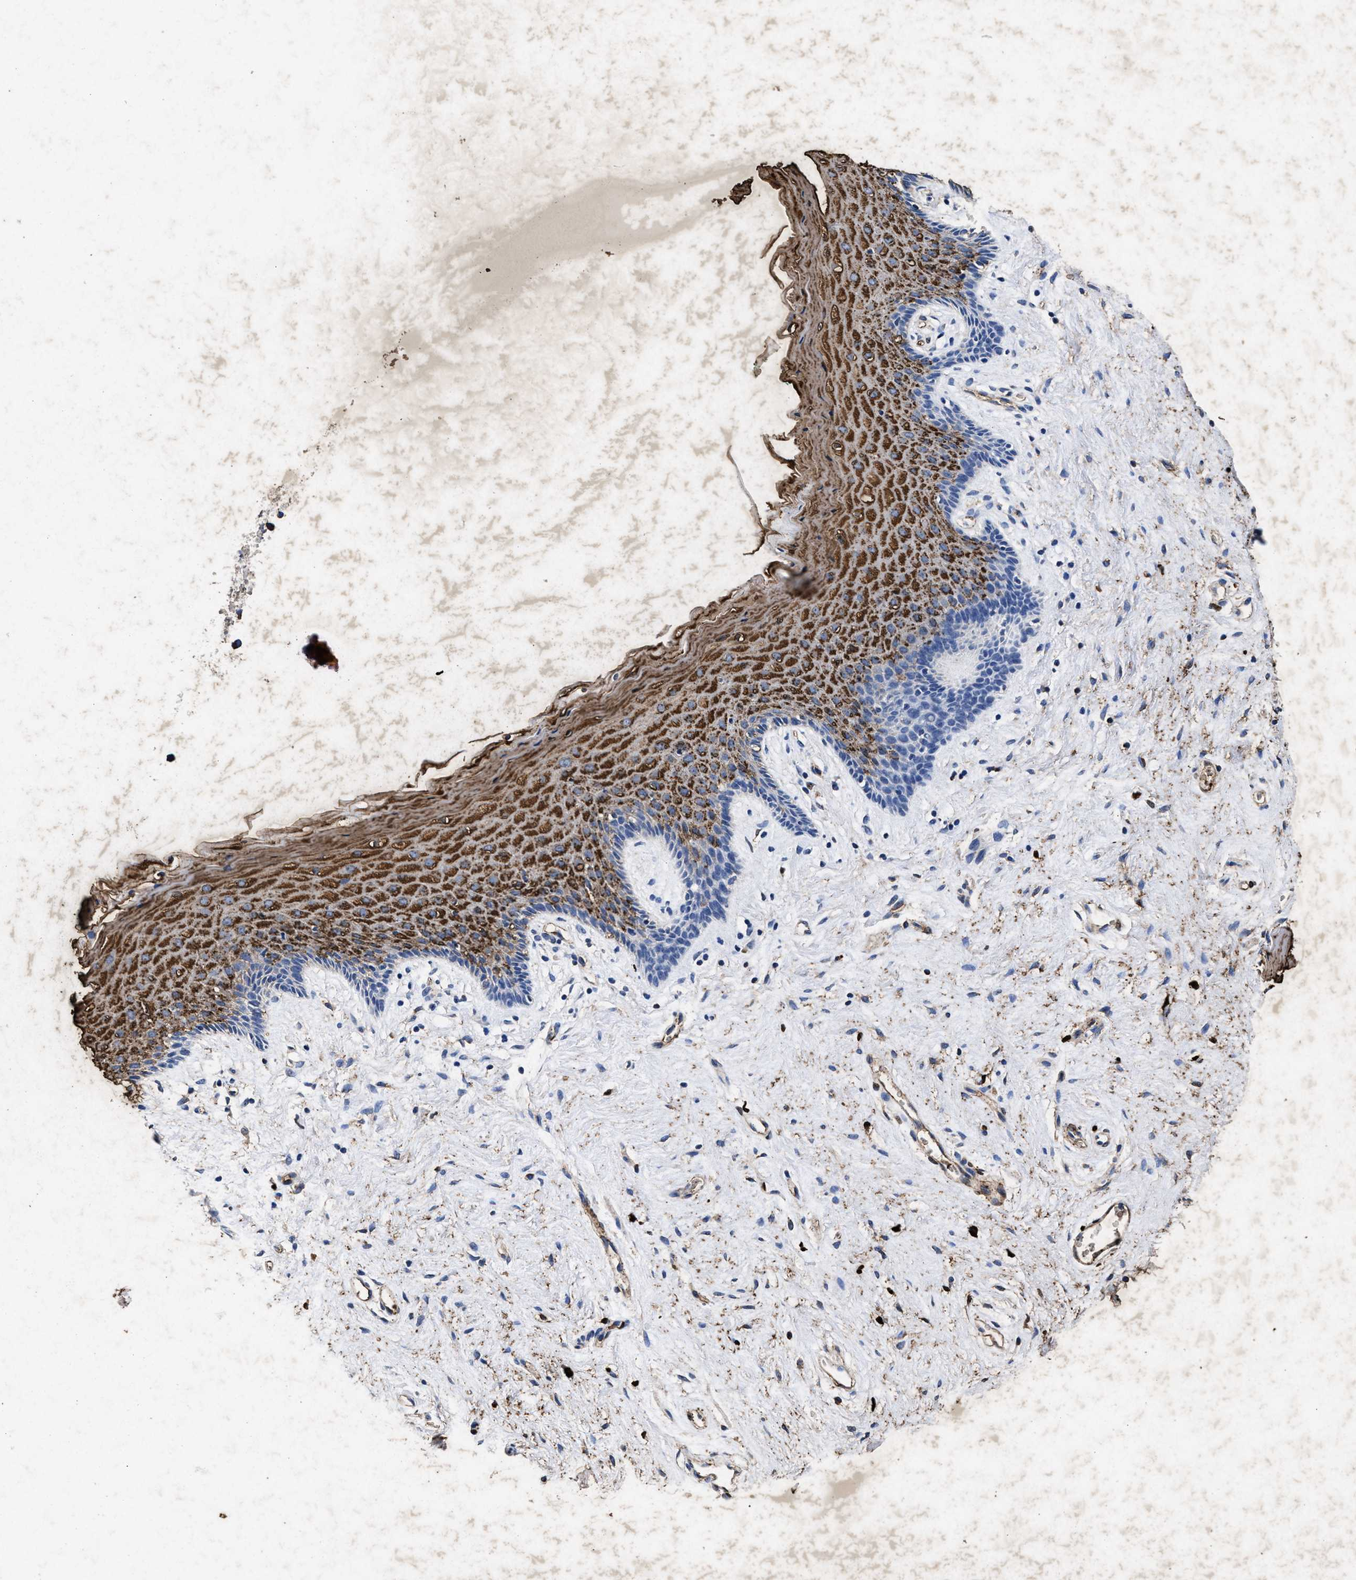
{"staining": {"intensity": "strong", "quantity": ">75%", "location": "cytoplasmic/membranous"}, "tissue": "vagina", "cell_type": "Squamous epithelial cells", "image_type": "normal", "snomed": [{"axis": "morphology", "description": "Normal tissue, NOS"}, {"axis": "topography", "description": "Vagina"}], "caption": "Immunohistochemical staining of normal human vagina displays high levels of strong cytoplasmic/membranous expression in about >75% of squamous epithelial cells.", "gene": "LTB4R2", "patient": {"sex": "female", "age": 44}}